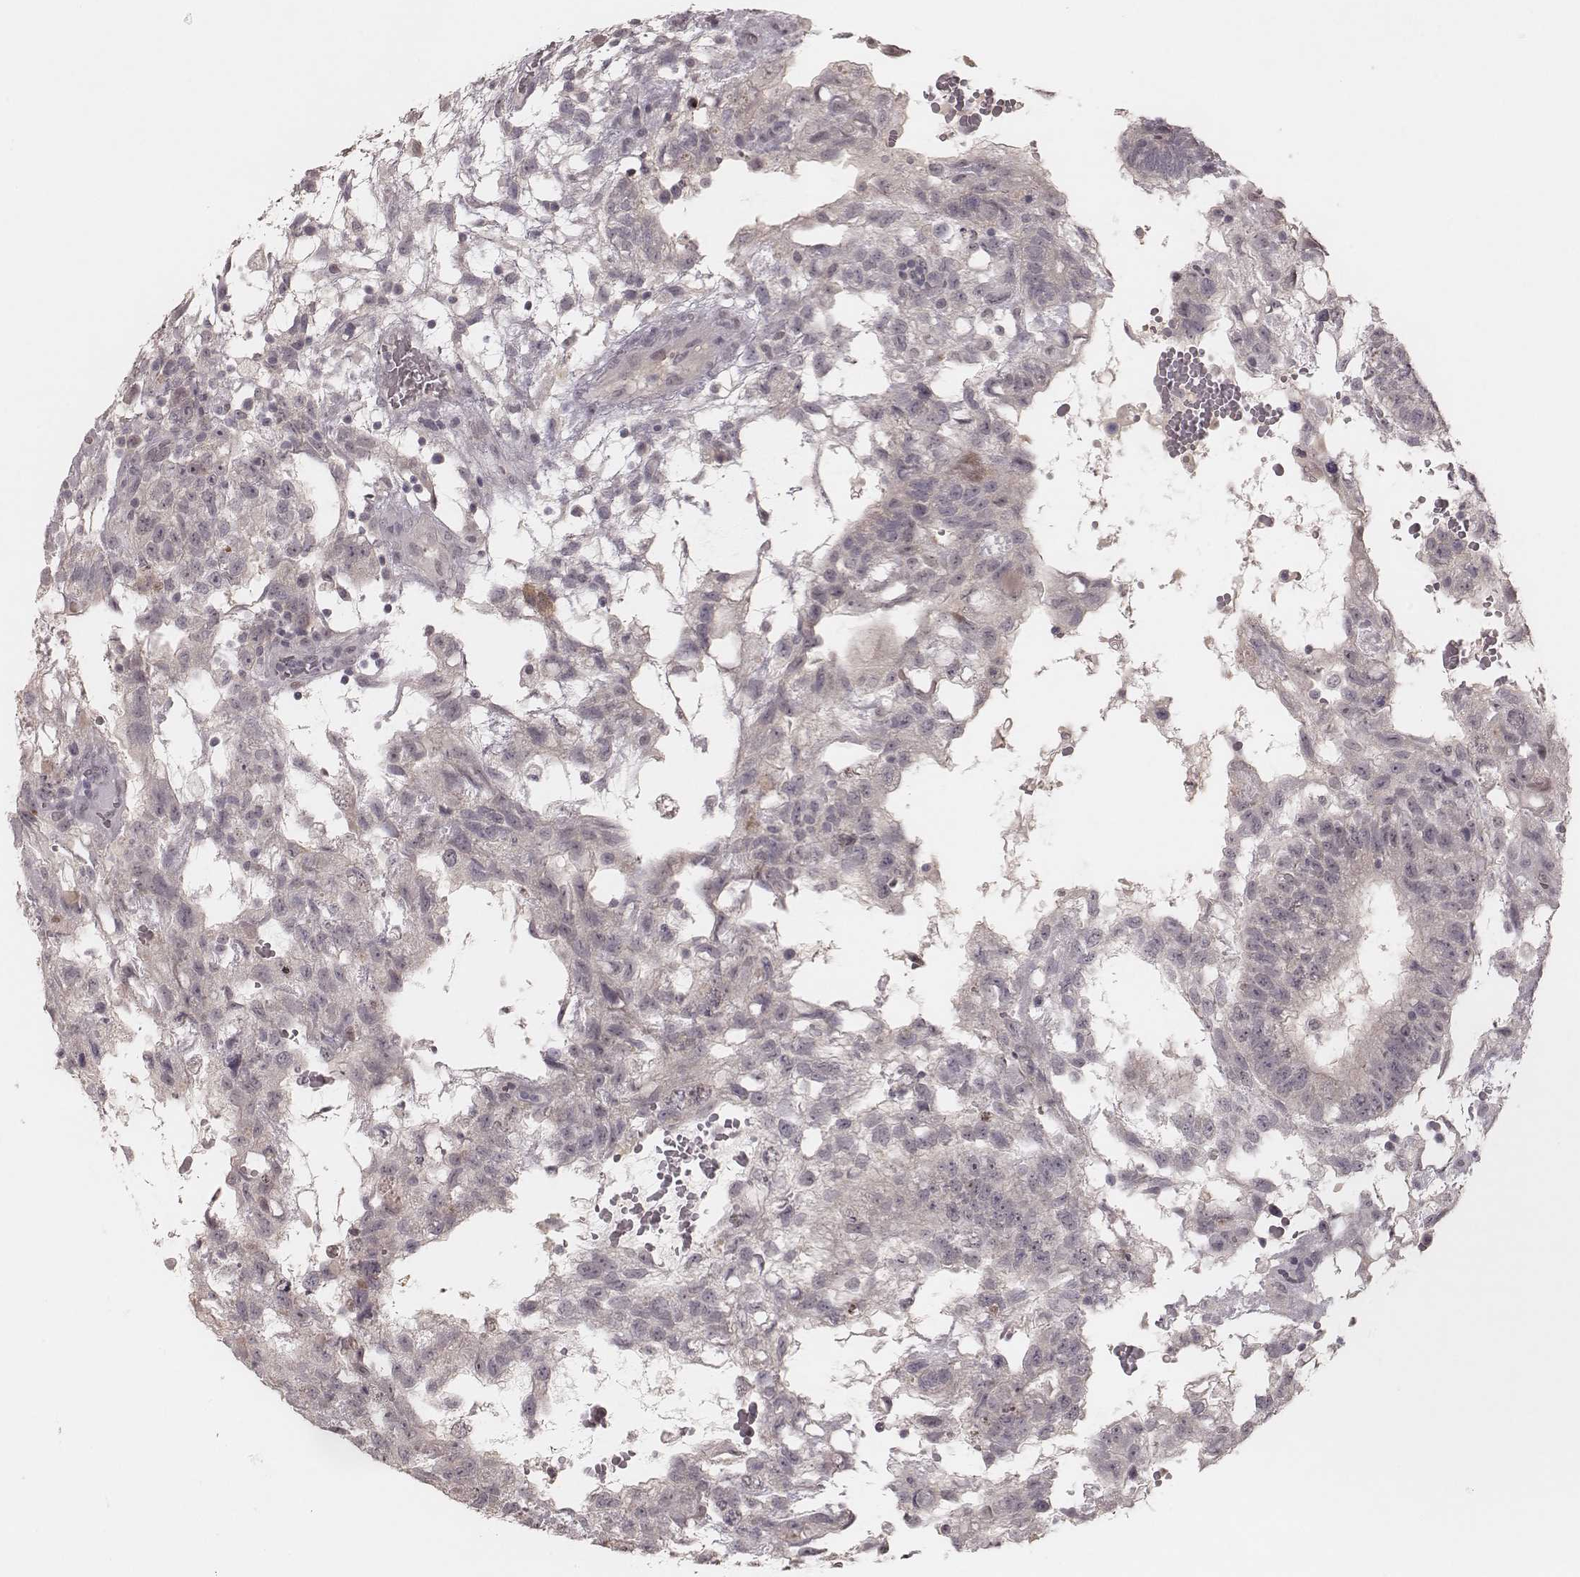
{"staining": {"intensity": "negative", "quantity": "none", "location": "none"}, "tissue": "testis cancer", "cell_type": "Tumor cells", "image_type": "cancer", "snomed": [{"axis": "morphology", "description": "Carcinoma, Embryonal, NOS"}, {"axis": "topography", "description": "Testis"}], "caption": "DAB immunohistochemical staining of testis embryonal carcinoma demonstrates no significant expression in tumor cells.", "gene": "FAM13B", "patient": {"sex": "male", "age": 32}}